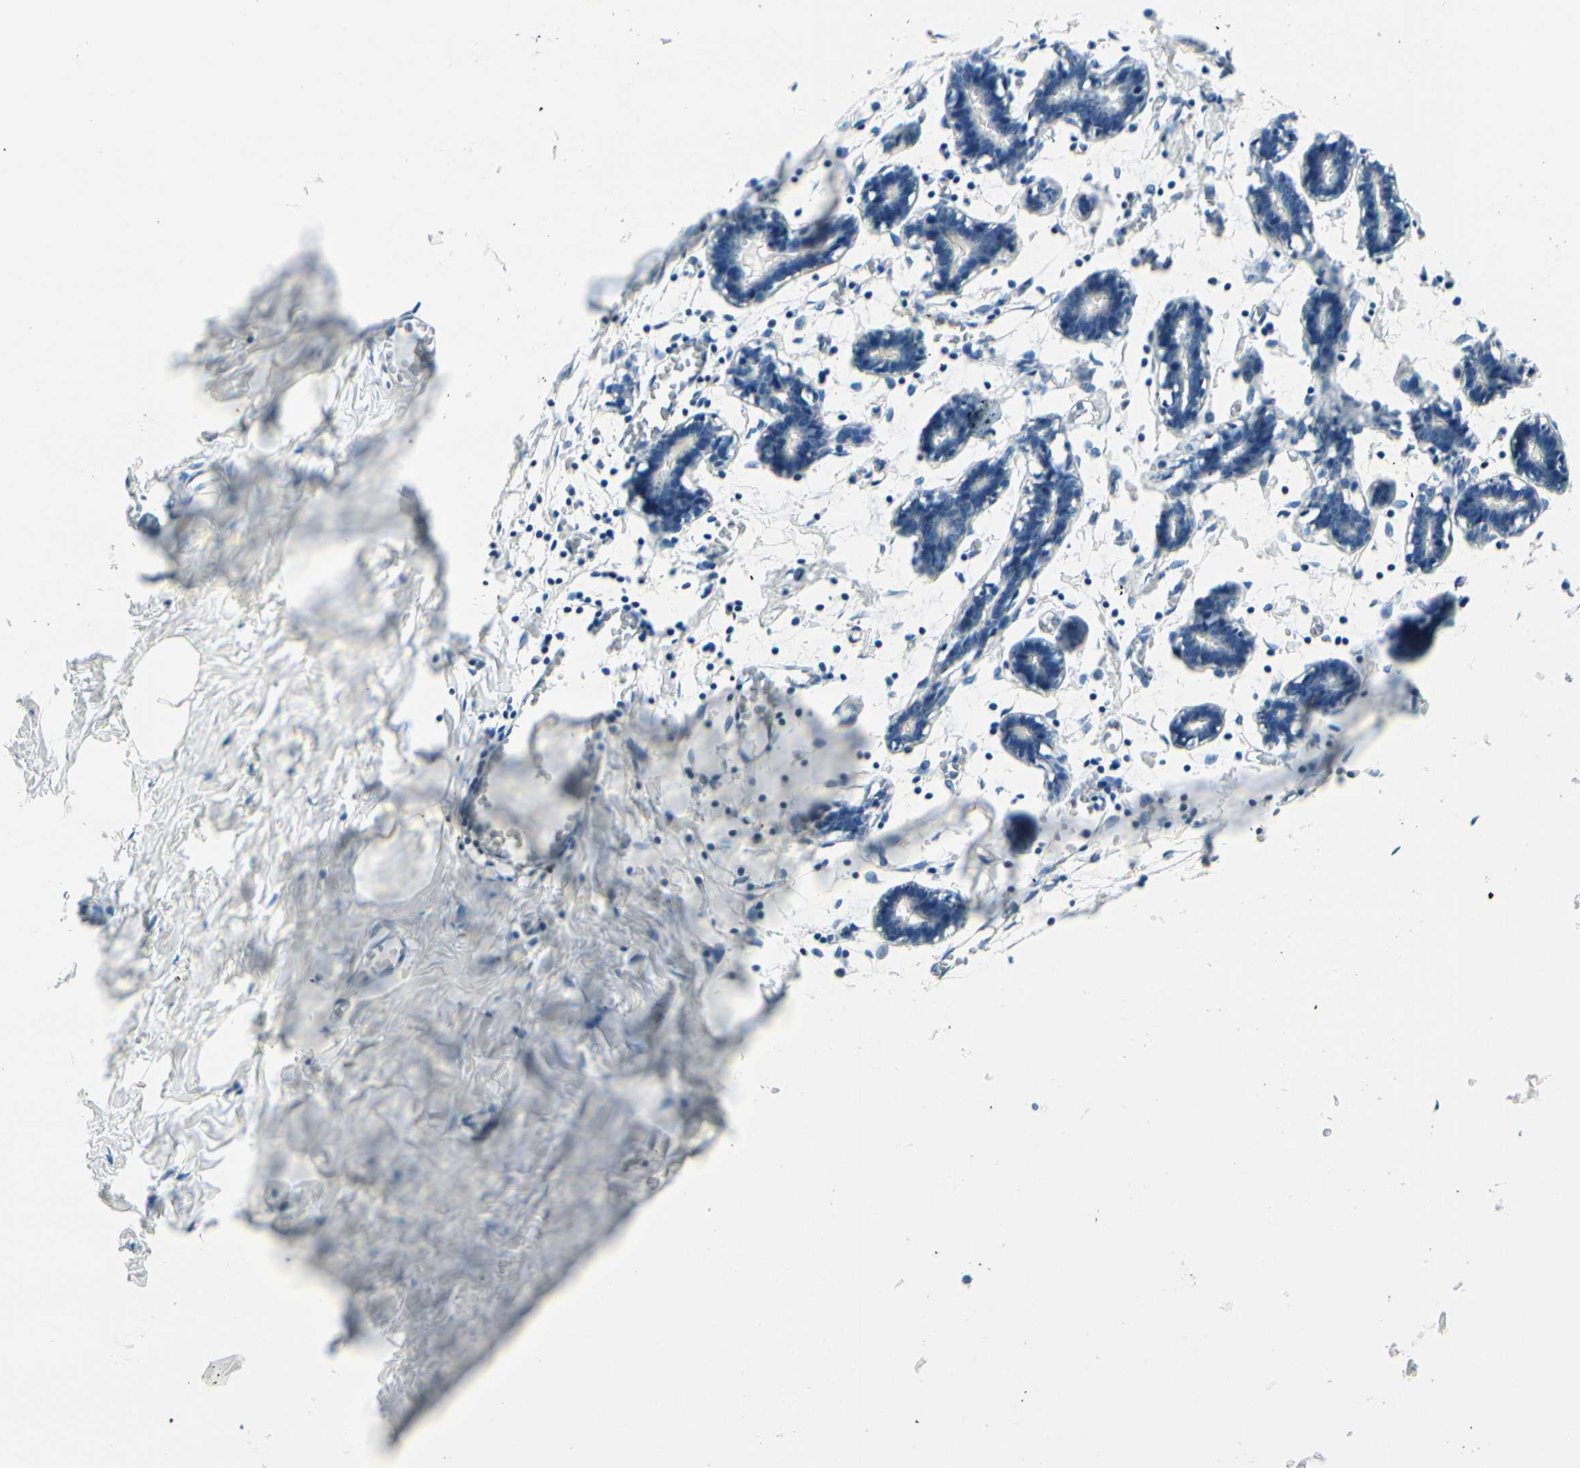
{"staining": {"intensity": "negative", "quantity": "none", "location": "none"}, "tissue": "breast", "cell_type": "Adipocytes", "image_type": "normal", "snomed": [{"axis": "morphology", "description": "Normal tissue, NOS"}, {"axis": "topography", "description": "Breast"}], "caption": "DAB immunohistochemical staining of unremarkable breast displays no significant expression in adipocytes. Nuclei are stained in blue.", "gene": "PEBP1", "patient": {"sex": "female", "age": 27}}